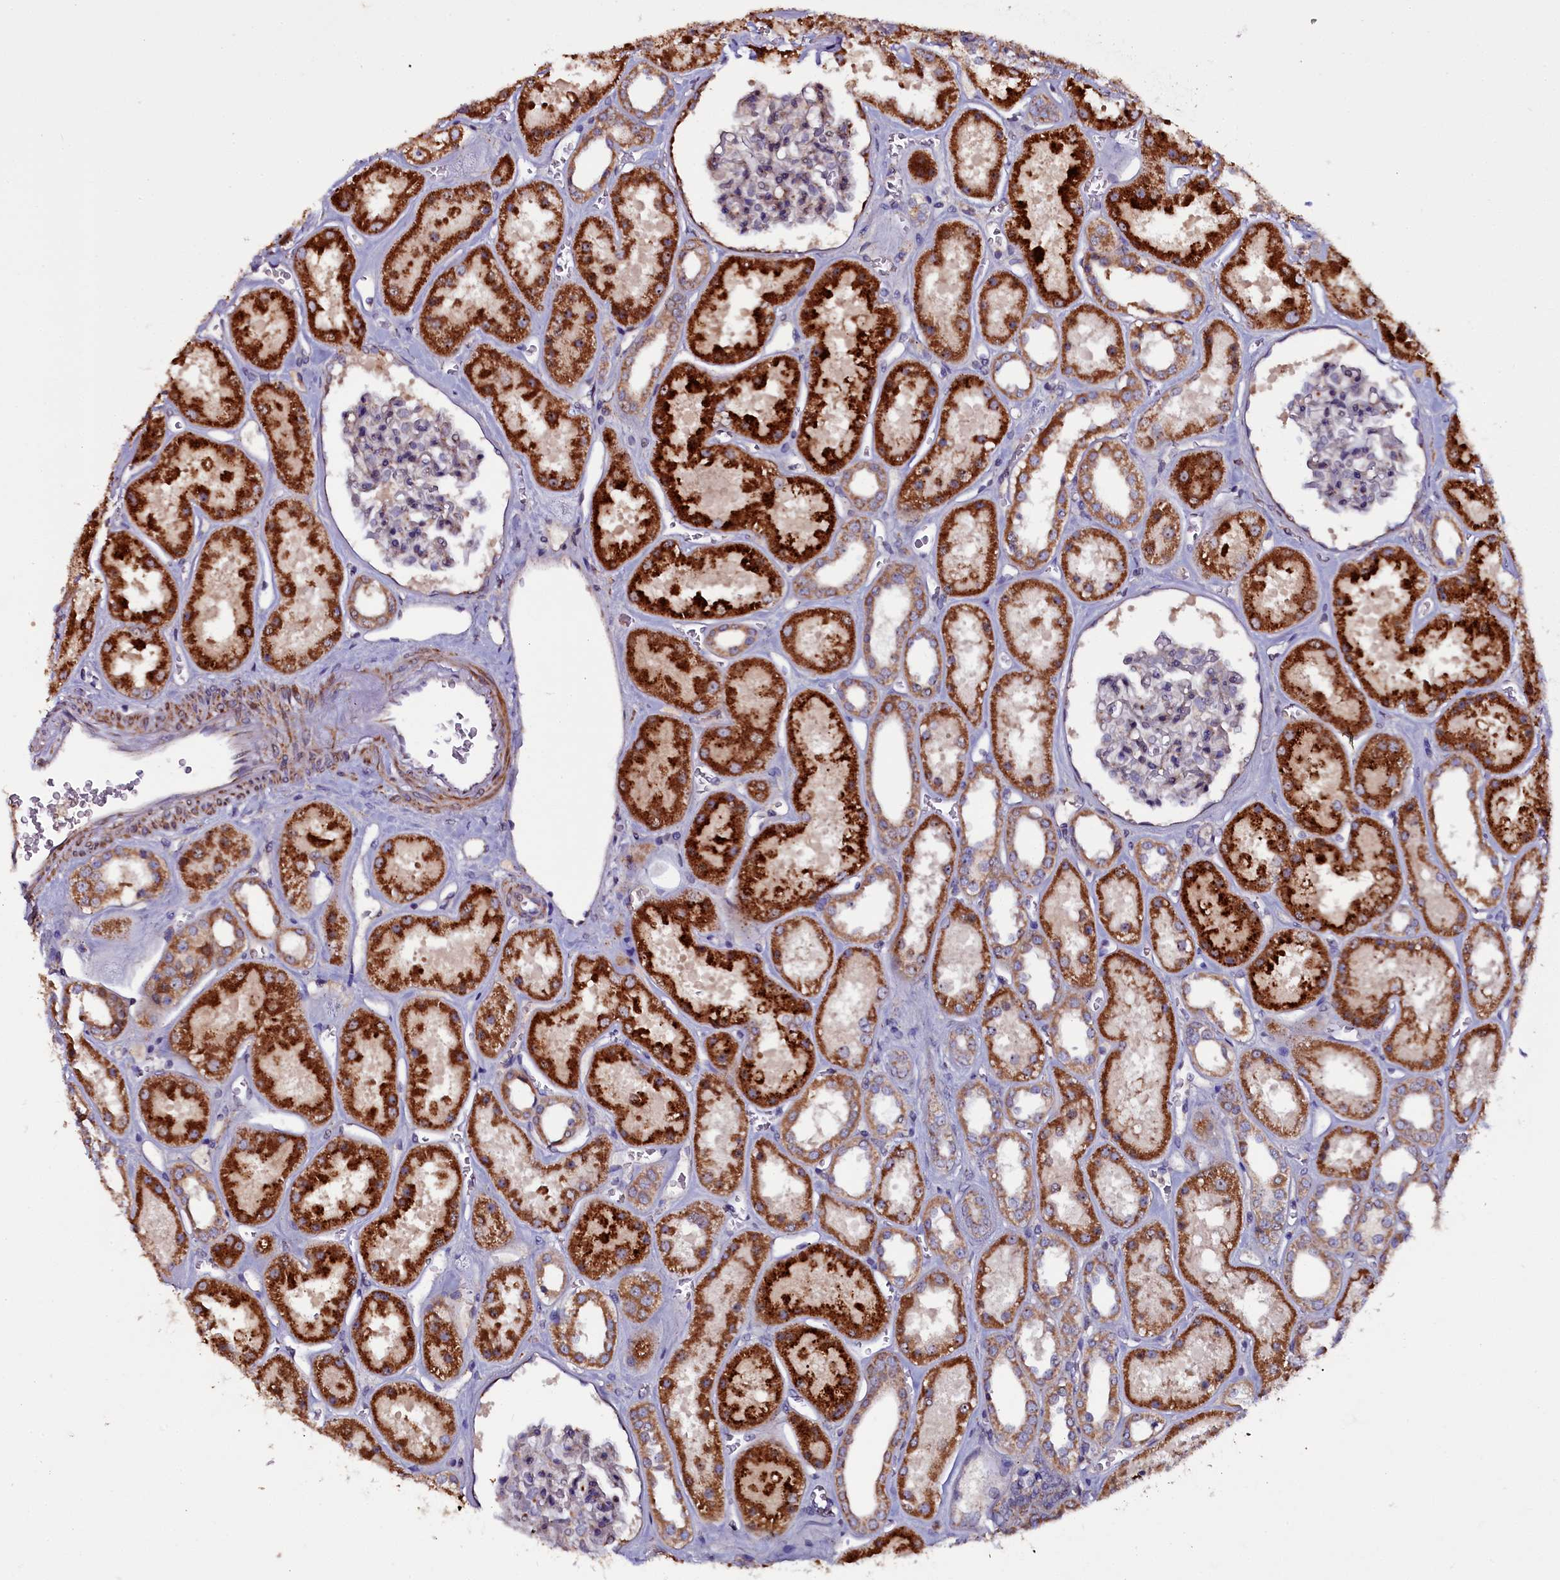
{"staining": {"intensity": "negative", "quantity": "none", "location": "none"}, "tissue": "kidney", "cell_type": "Cells in glomeruli", "image_type": "normal", "snomed": [{"axis": "morphology", "description": "Normal tissue, NOS"}, {"axis": "topography", "description": "Kidney"}], "caption": "A micrograph of kidney stained for a protein reveals no brown staining in cells in glomeruli.", "gene": "NAA80", "patient": {"sex": "female", "age": 41}}